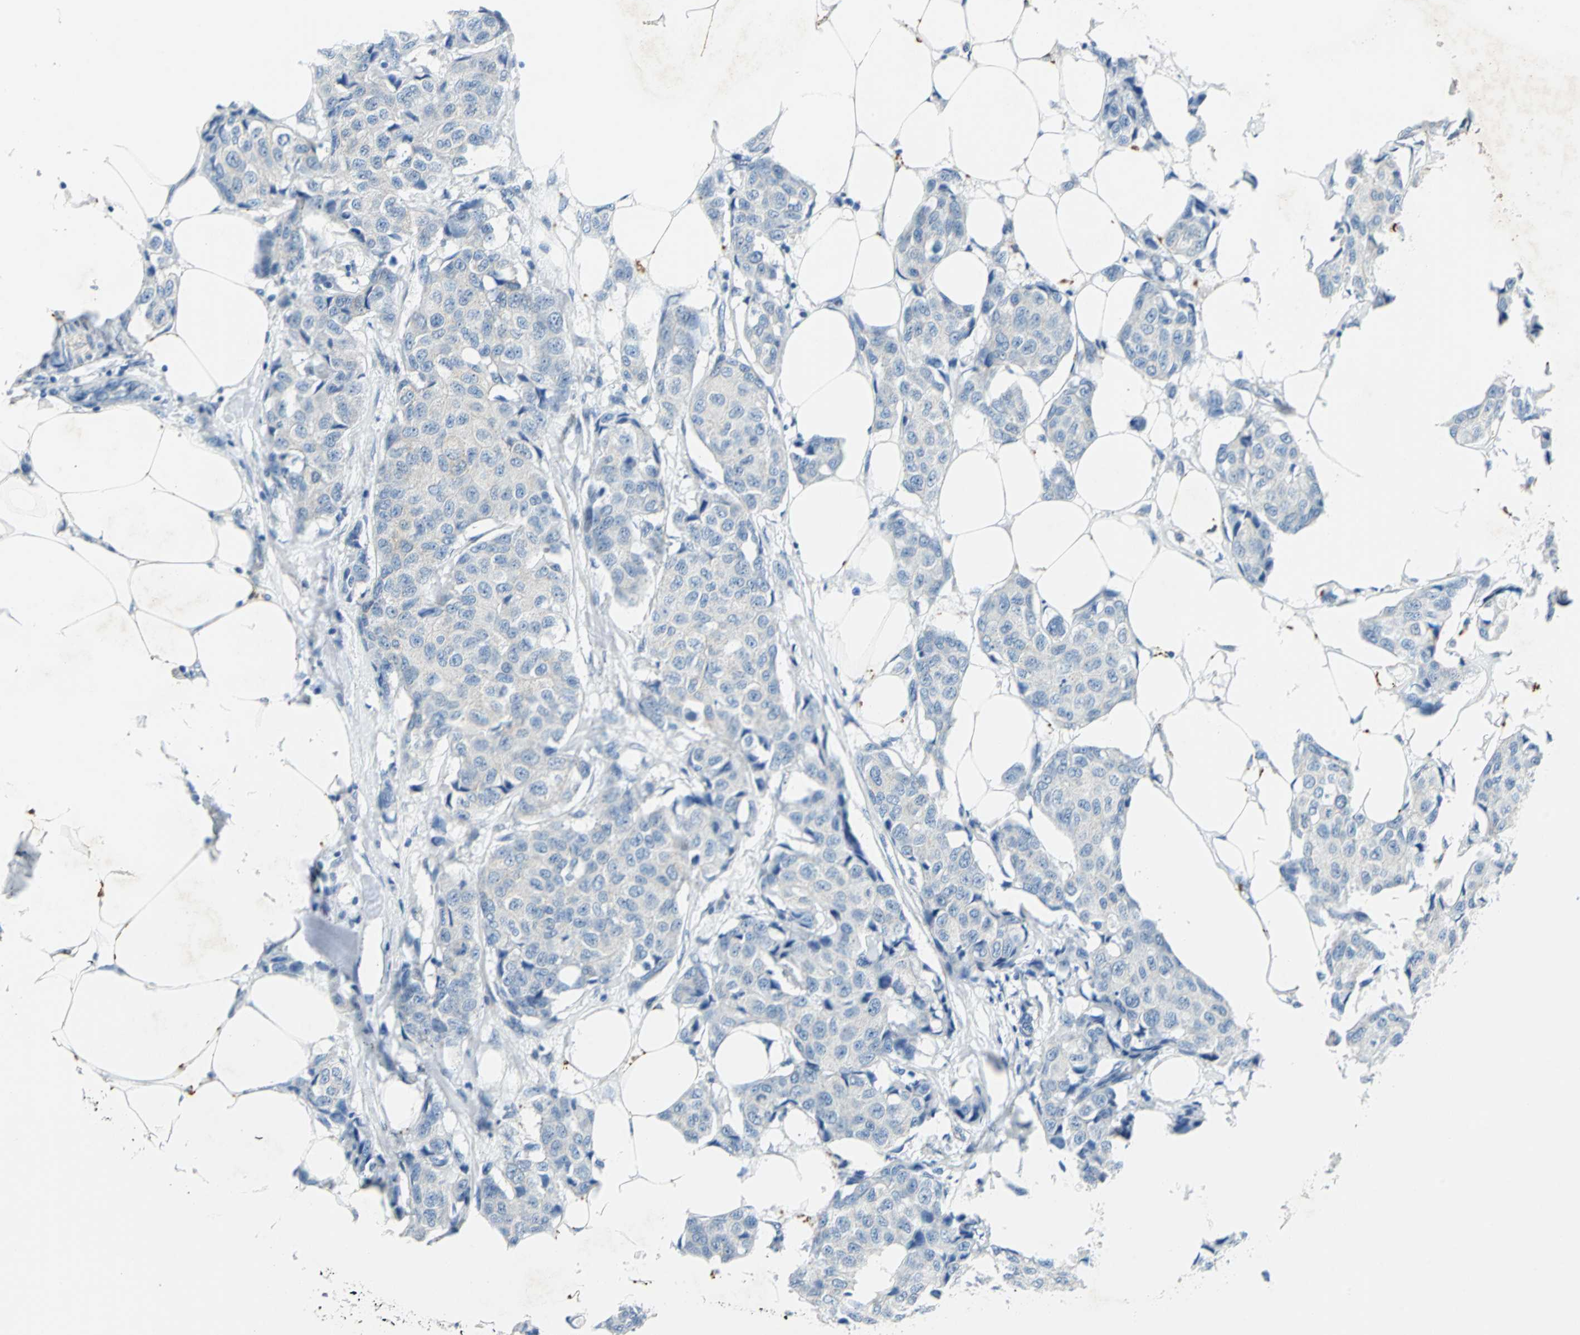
{"staining": {"intensity": "negative", "quantity": "none", "location": "none"}, "tissue": "breast cancer", "cell_type": "Tumor cells", "image_type": "cancer", "snomed": [{"axis": "morphology", "description": "Duct carcinoma"}, {"axis": "topography", "description": "Breast"}], "caption": "A high-resolution image shows immunohistochemistry (IHC) staining of breast intraductal carcinoma, which exhibits no significant expression in tumor cells.", "gene": "TEX264", "patient": {"sex": "female", "age": 80}}